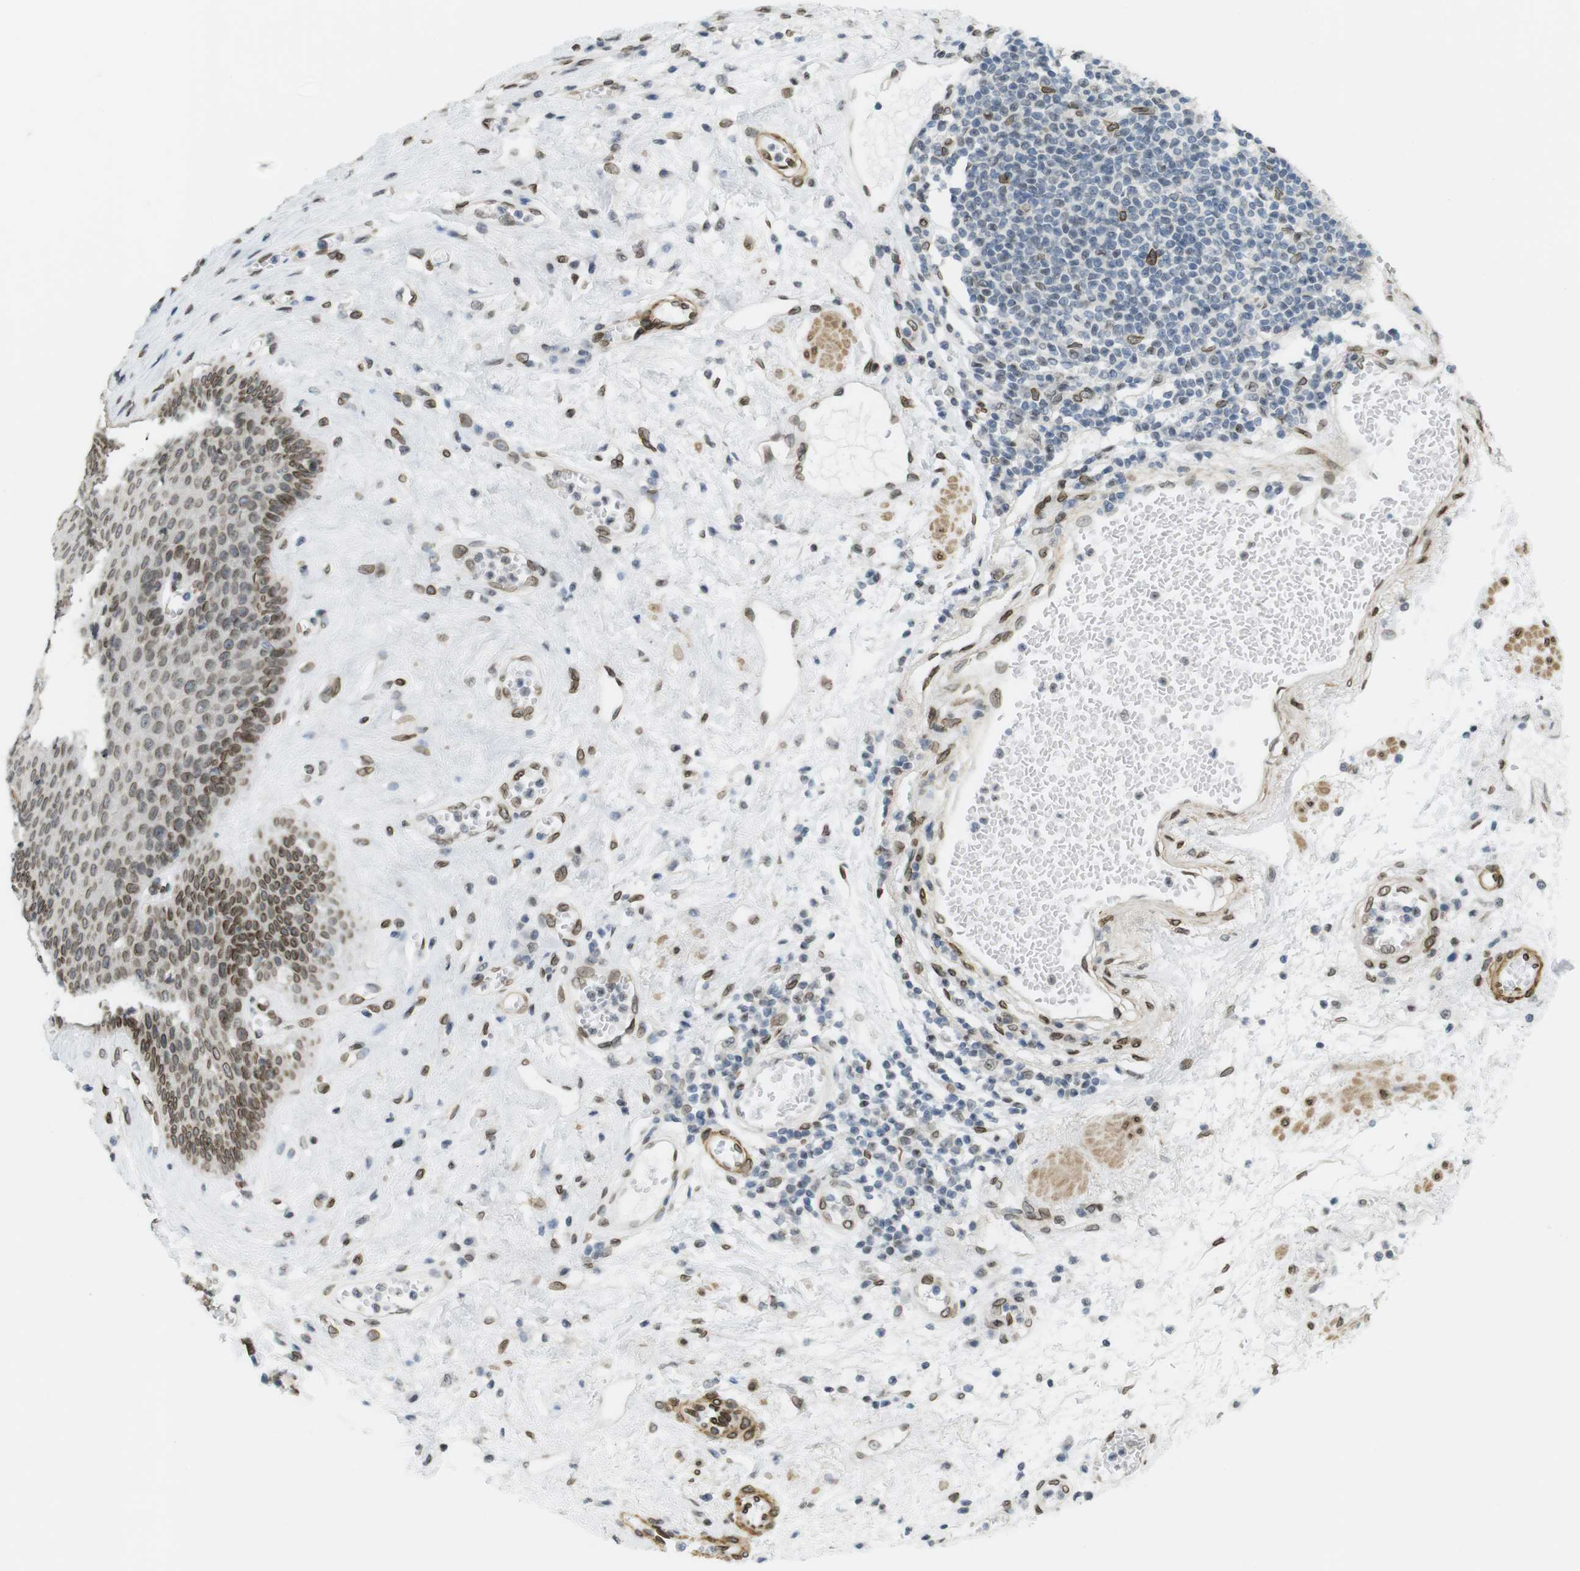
{"staining": {"intensity": "moderate", "quantity": "25%-75%", "location": "nuclear"}, "tissue": "esophagus", "cell_type": "Squamous epithelial cells", "image_type": "normal", "snomed": [{"axis": "morphology", "description": "Normal tissue, NOS"}, {"axis": "morphology", "description": "Squamous cell carcinoma, NOS"}, {"axis": "topography", "description": "Esophagus"}], "caption": "Protein expression analysis of normal human esophagus reveals moderate nuclear staining in approximately 25%-75% of squamous epithelial cells. Nuclei are stained in blue.", "gene": "ARL6IP6", "patient": {"sex": "male", "age": 65}}